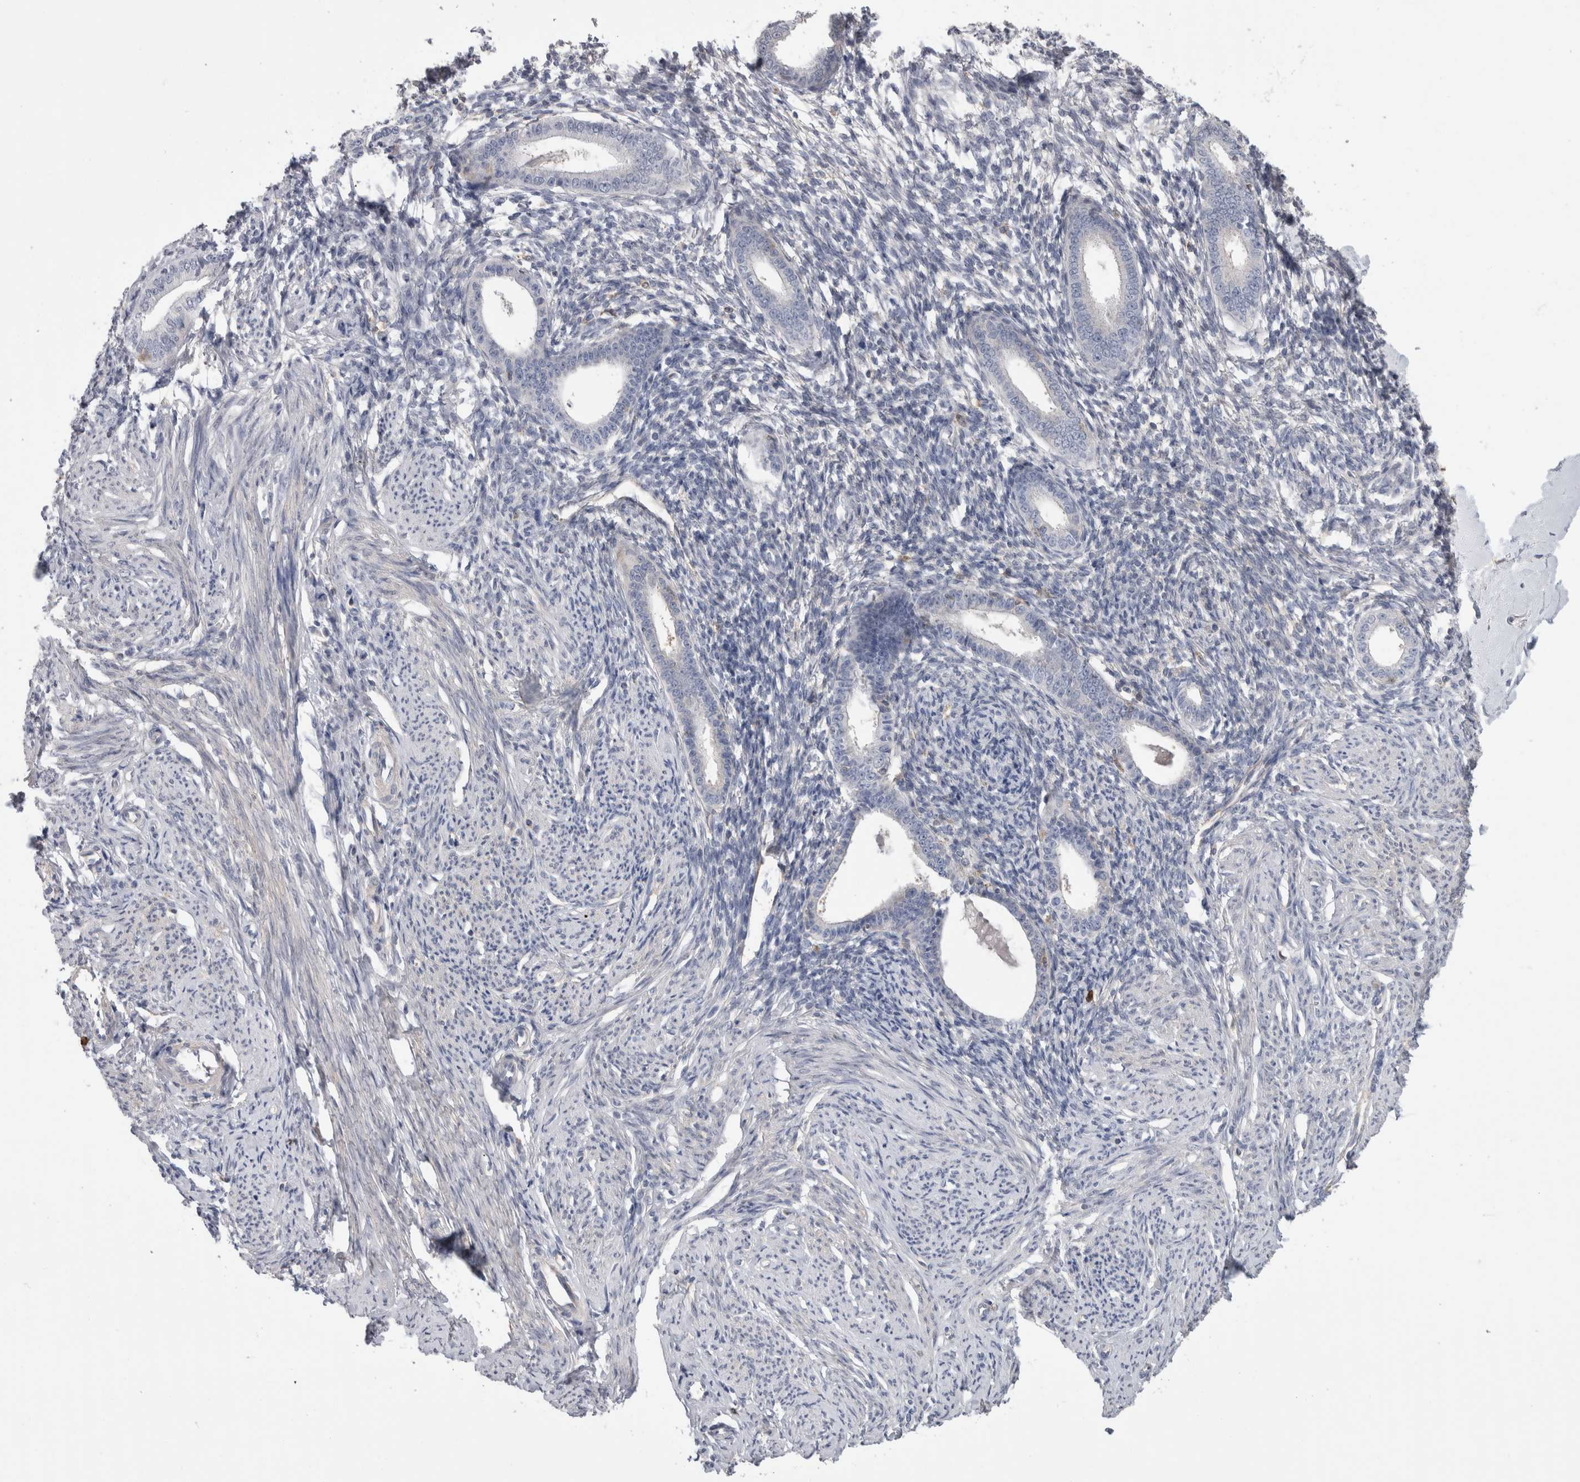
{"staining": {"intensity": "negative", "quantity": "none", "location": "none"}, "tissue": "endometrium", "cell_type": "Cells in endometrial stroma", "image_type": "normal", "snomed": [{"axis": "morphology", "description": "Normal tissue, NOS"}, {"axis": "topography", "description": "Endometrium"}], "caption": "High magnification brightfield microscopy of benign endometrium stained with DAB (3,3'-diaminobenzidine) (brown) and counterstained with hematoxylin (blue): cells in endometrial stroma show no significant expression.", "gene": "SCRN1", "patient": {"sex": "female", "age": 56}}